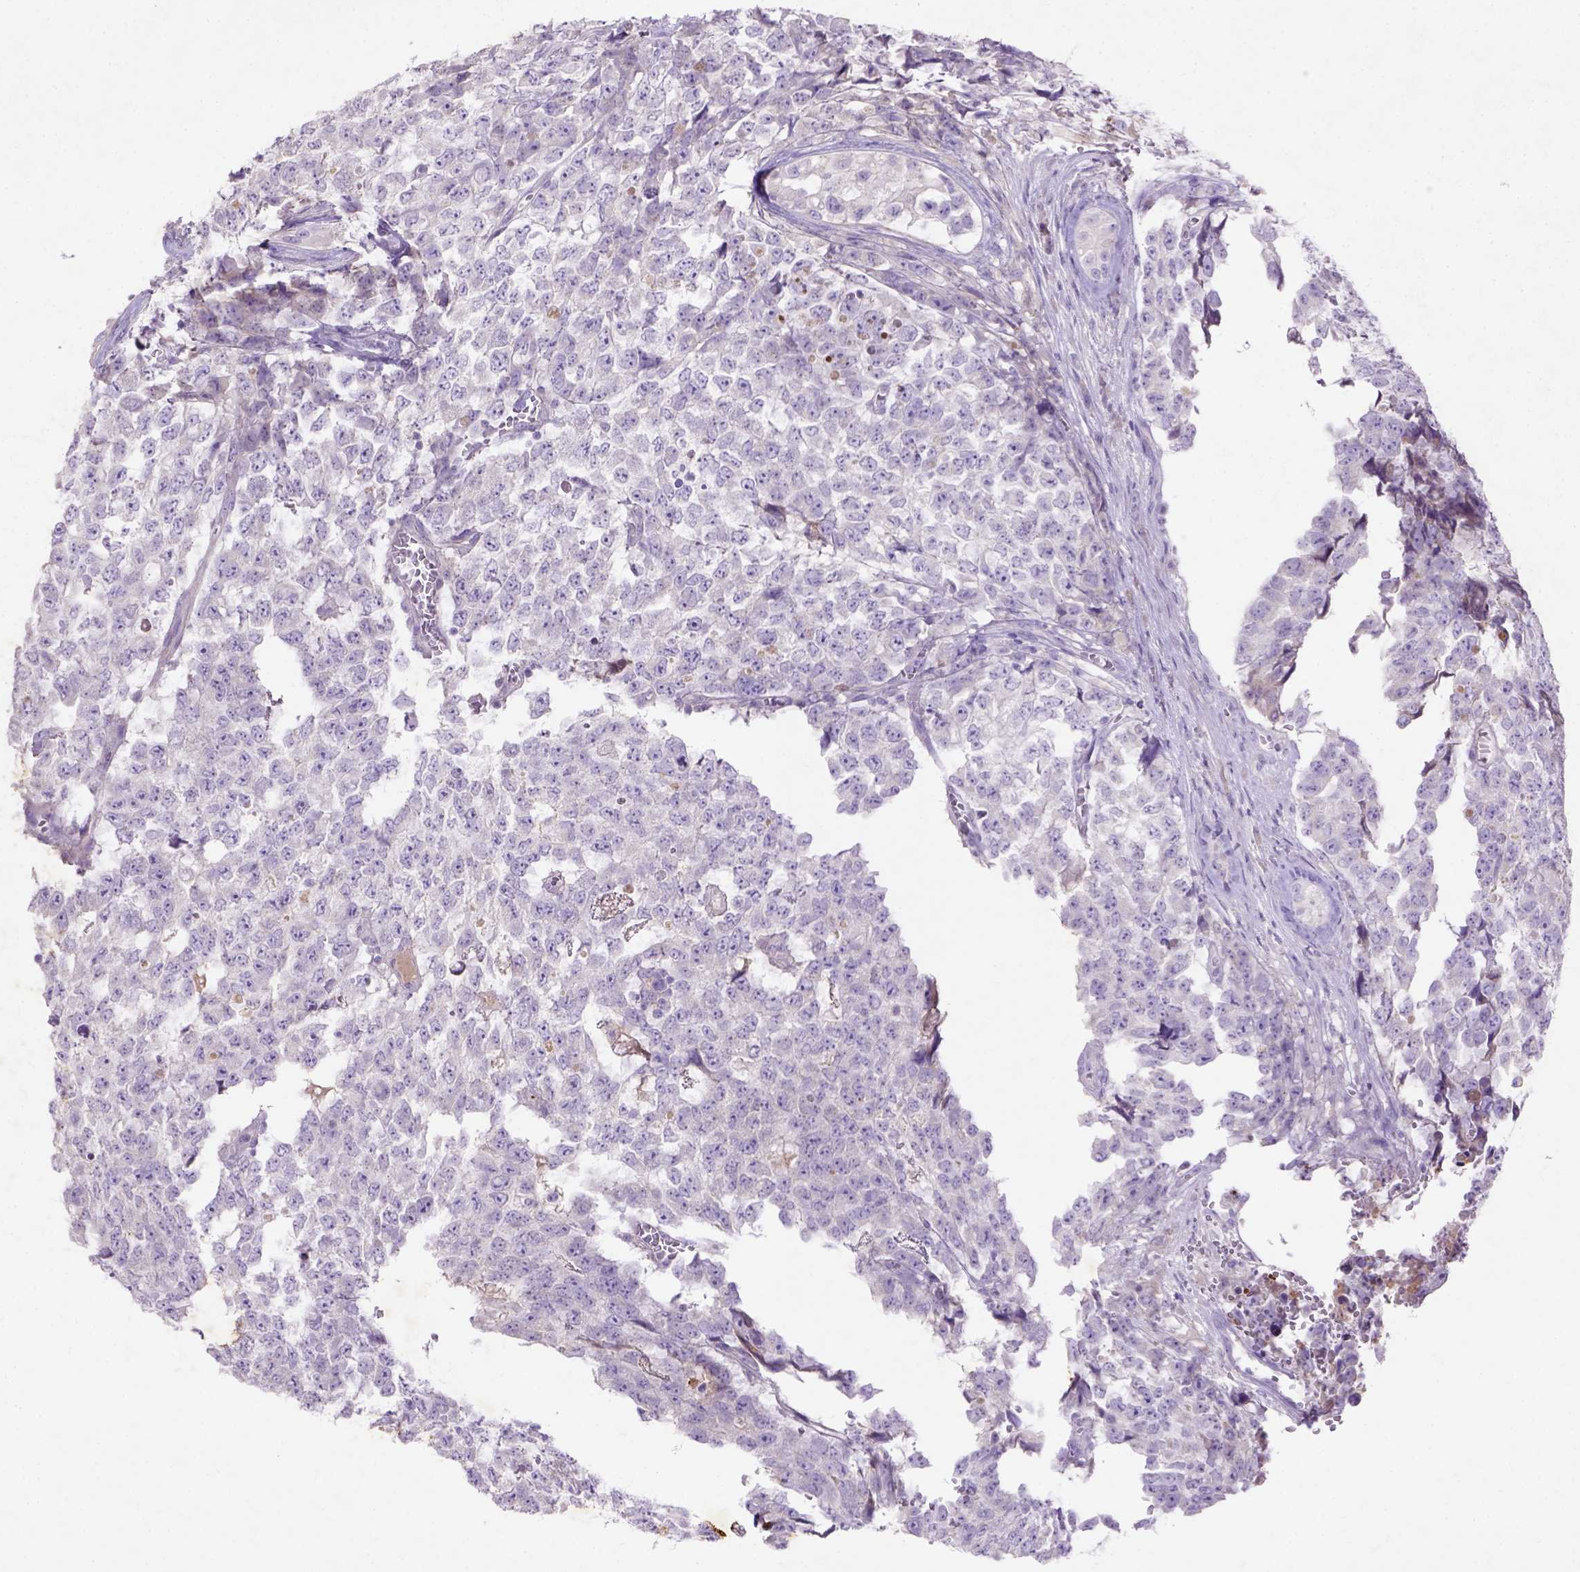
{"staining": {"intensity": "negative", "quantity": "none", "location": "none"}, "tissue": "testis cancer", "cell_type": "Tumor cells", "image_type": "cancer", "snomed": [{"axis": "morphology", "description": "Carcinoma, Embryonal, NOS"}, {"axis": "topography", "description": "Testis"}], "caption": "The immunohistochemistry (IHC) photomicrograph has no significant expression in tumor cells of embryonal carcinoma (testis) tissue.", "gene": "NUDT2", "patient": {"sex": "male", "age": 23}}